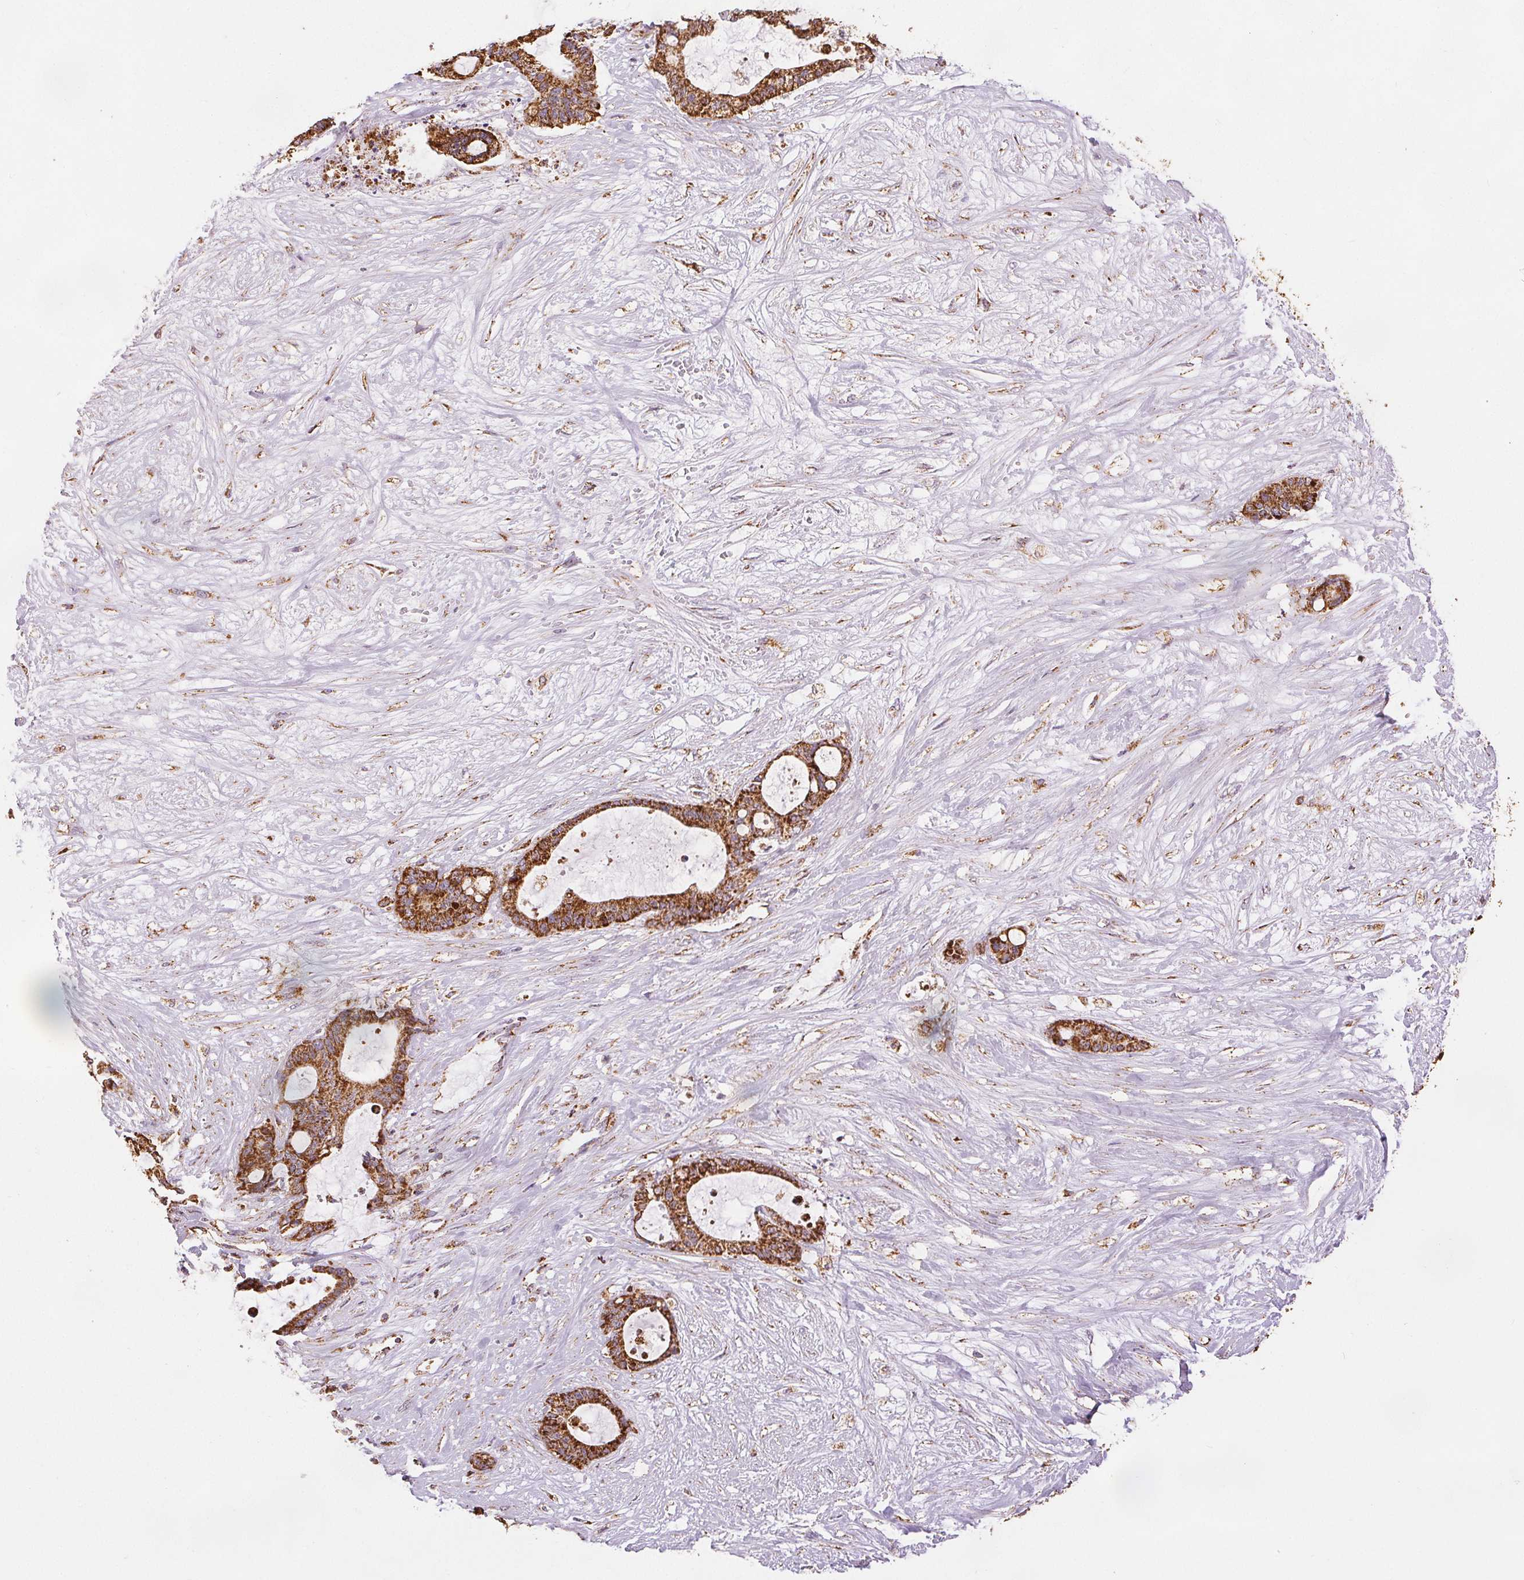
{"staining": {"intensity": "strong", "quantity": ">75%", "location": "cytoplasmic/membranous"}, "tissue": "liver cancer", "cell_type": "Tumor cells", "image_type": "cancer", "snomed": [{"axis": "morphology", "description": "Normal tissue, NOS"}, {"axis": "morphology", "description": "Cholangiocarcinoma"}, {"axis": "topography", "description": "Liver"}, {"axis": "topography", "description": "Peripheral nerve tissue"}], "caption": "An immunohistochemistry (IHC) photomicrograph of tumor tissue is shown. Protein staining in brown labels strong cytoplasmic/membranous positivity in liver cholangiocarcinoma within tumor cells.", "gene": "SDHB", "patient": {"sex": "female", "age": 73}}